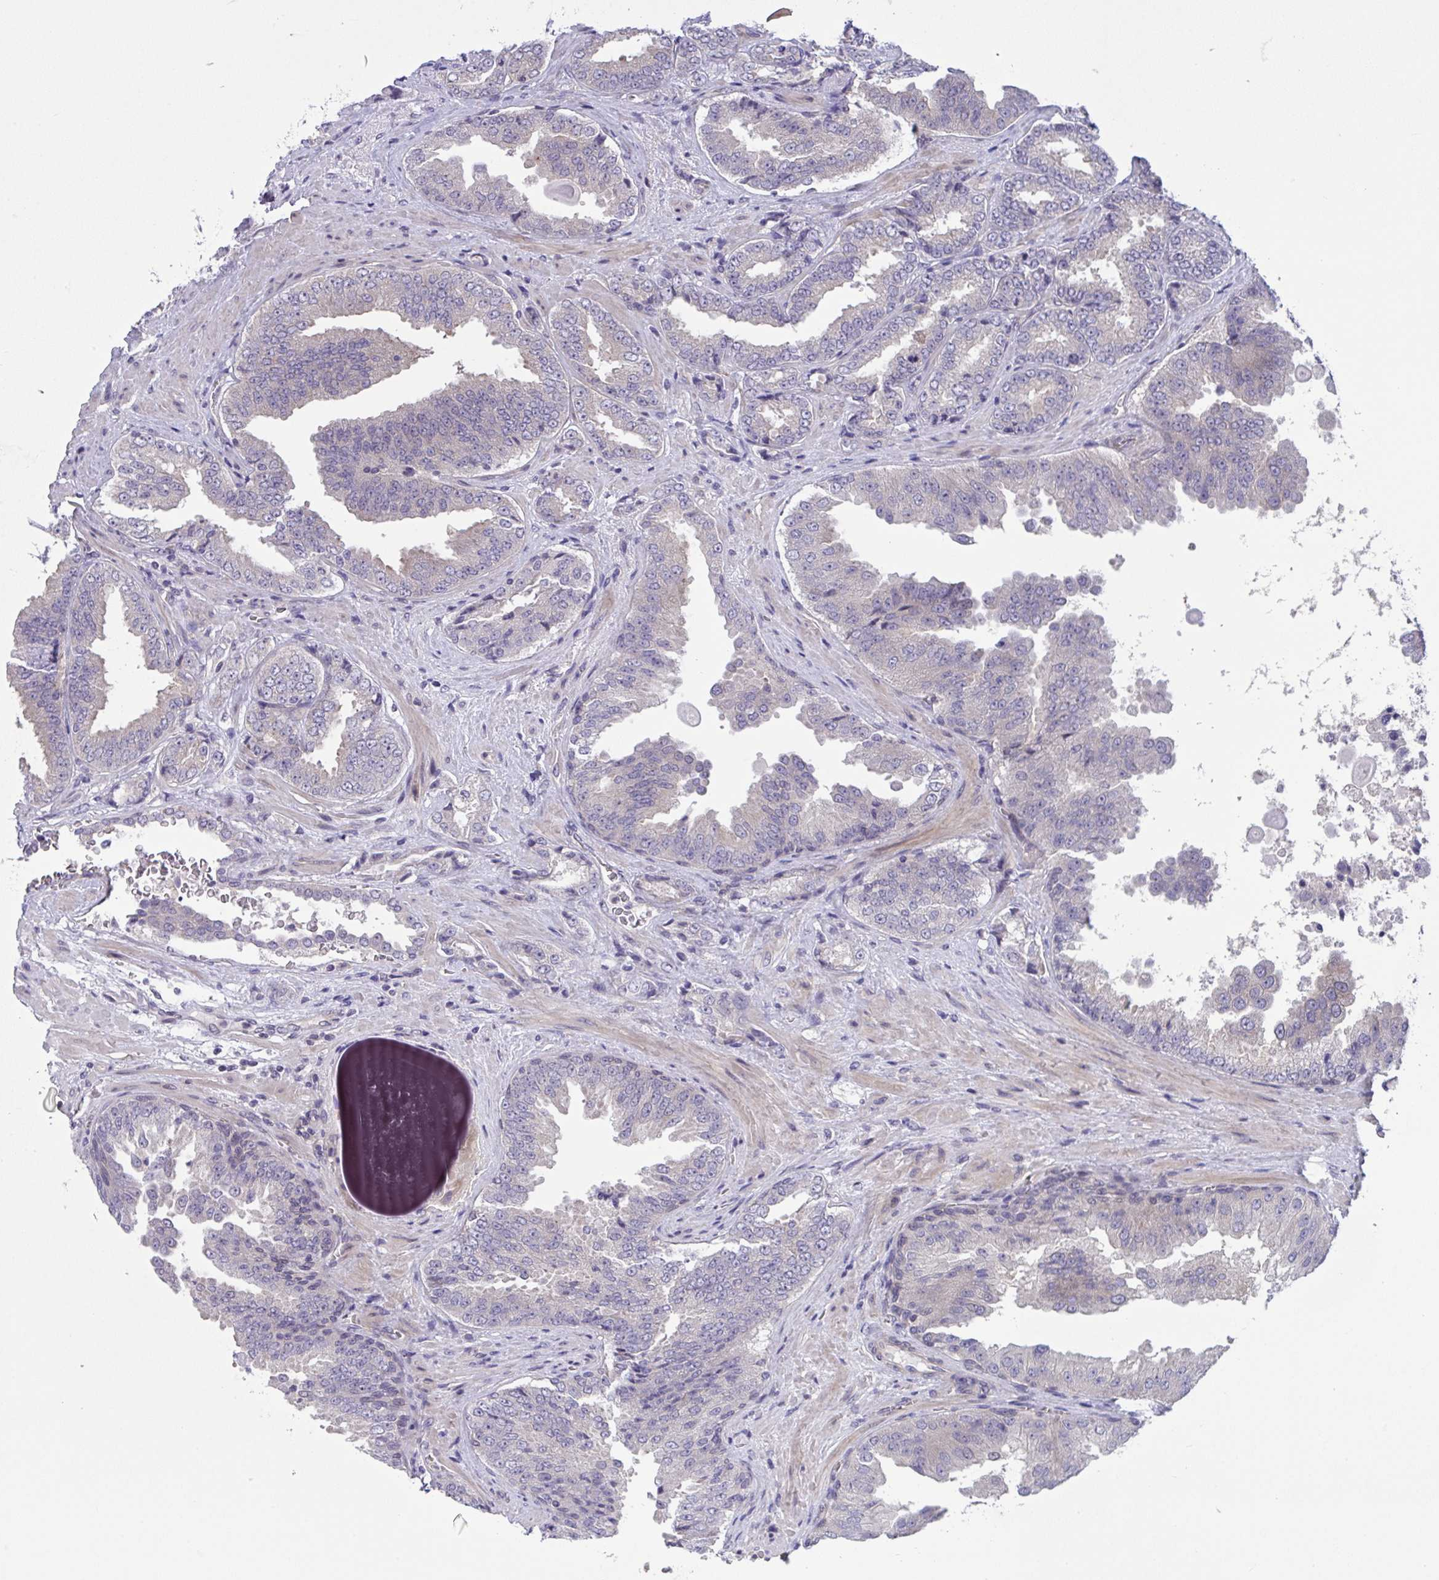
{"staining": {"intensity": "negative", "quantity": "none", "location": "none"}, "tissue": "prostate cancer", "cell_type": "Tumor cells", "image_type": "cancer", "snomed": [{"axis": "morphology", "description": "Adenocarcinoma, Low grade"}, {"axis": "topography", "description": "Prostate"}], "caption": "Histopathology image shows no significant protein staining in tumor cells of adenocarcinoma (low-grade) (prostate). The staining is performed using DAB brown chromogen with nuclei counter-stained in using hematoxylin.", "gene": "RHOXF1", "patient": {"sex": "male", "age": 67}}